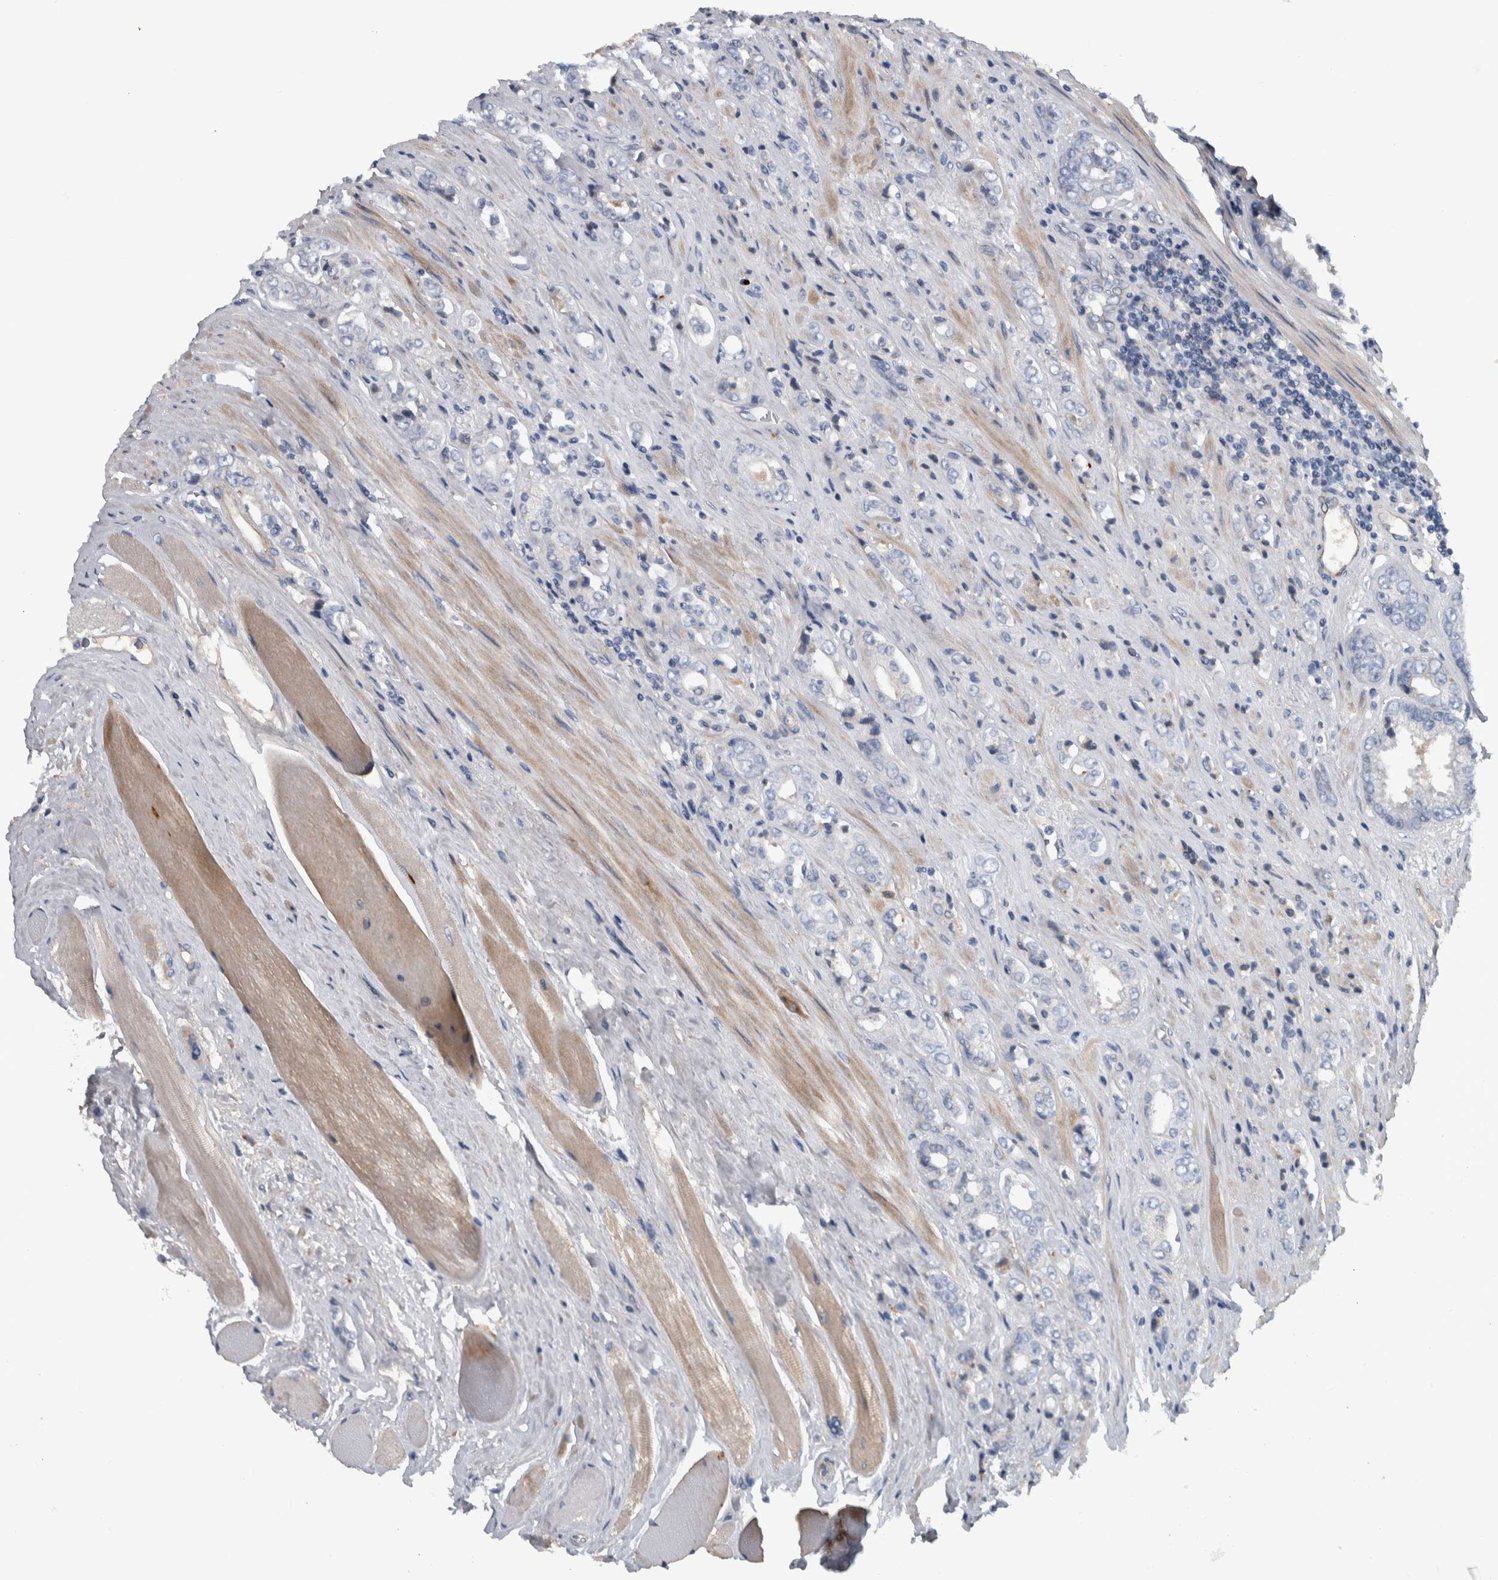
{"staining": {"intensity": "negative", "quantity": "none", "location": "none"}, "tissue": "prostate cancer", "cell_type": "Tumor cells", "image_type": "cancer", "snomed": [{"axis": "morphology", "description": "Adenocarcinoma, High grade"}, {"axis": "topography", "description": "Prostate"}], "caption": "A micrograph of prostate cancer (high-grade adenocarcinoma) stained for a protein demonstrates no brown staining in tumor cells.", "gene": "SERPINC1", "patient": {"sex": "male", "age": 61}}